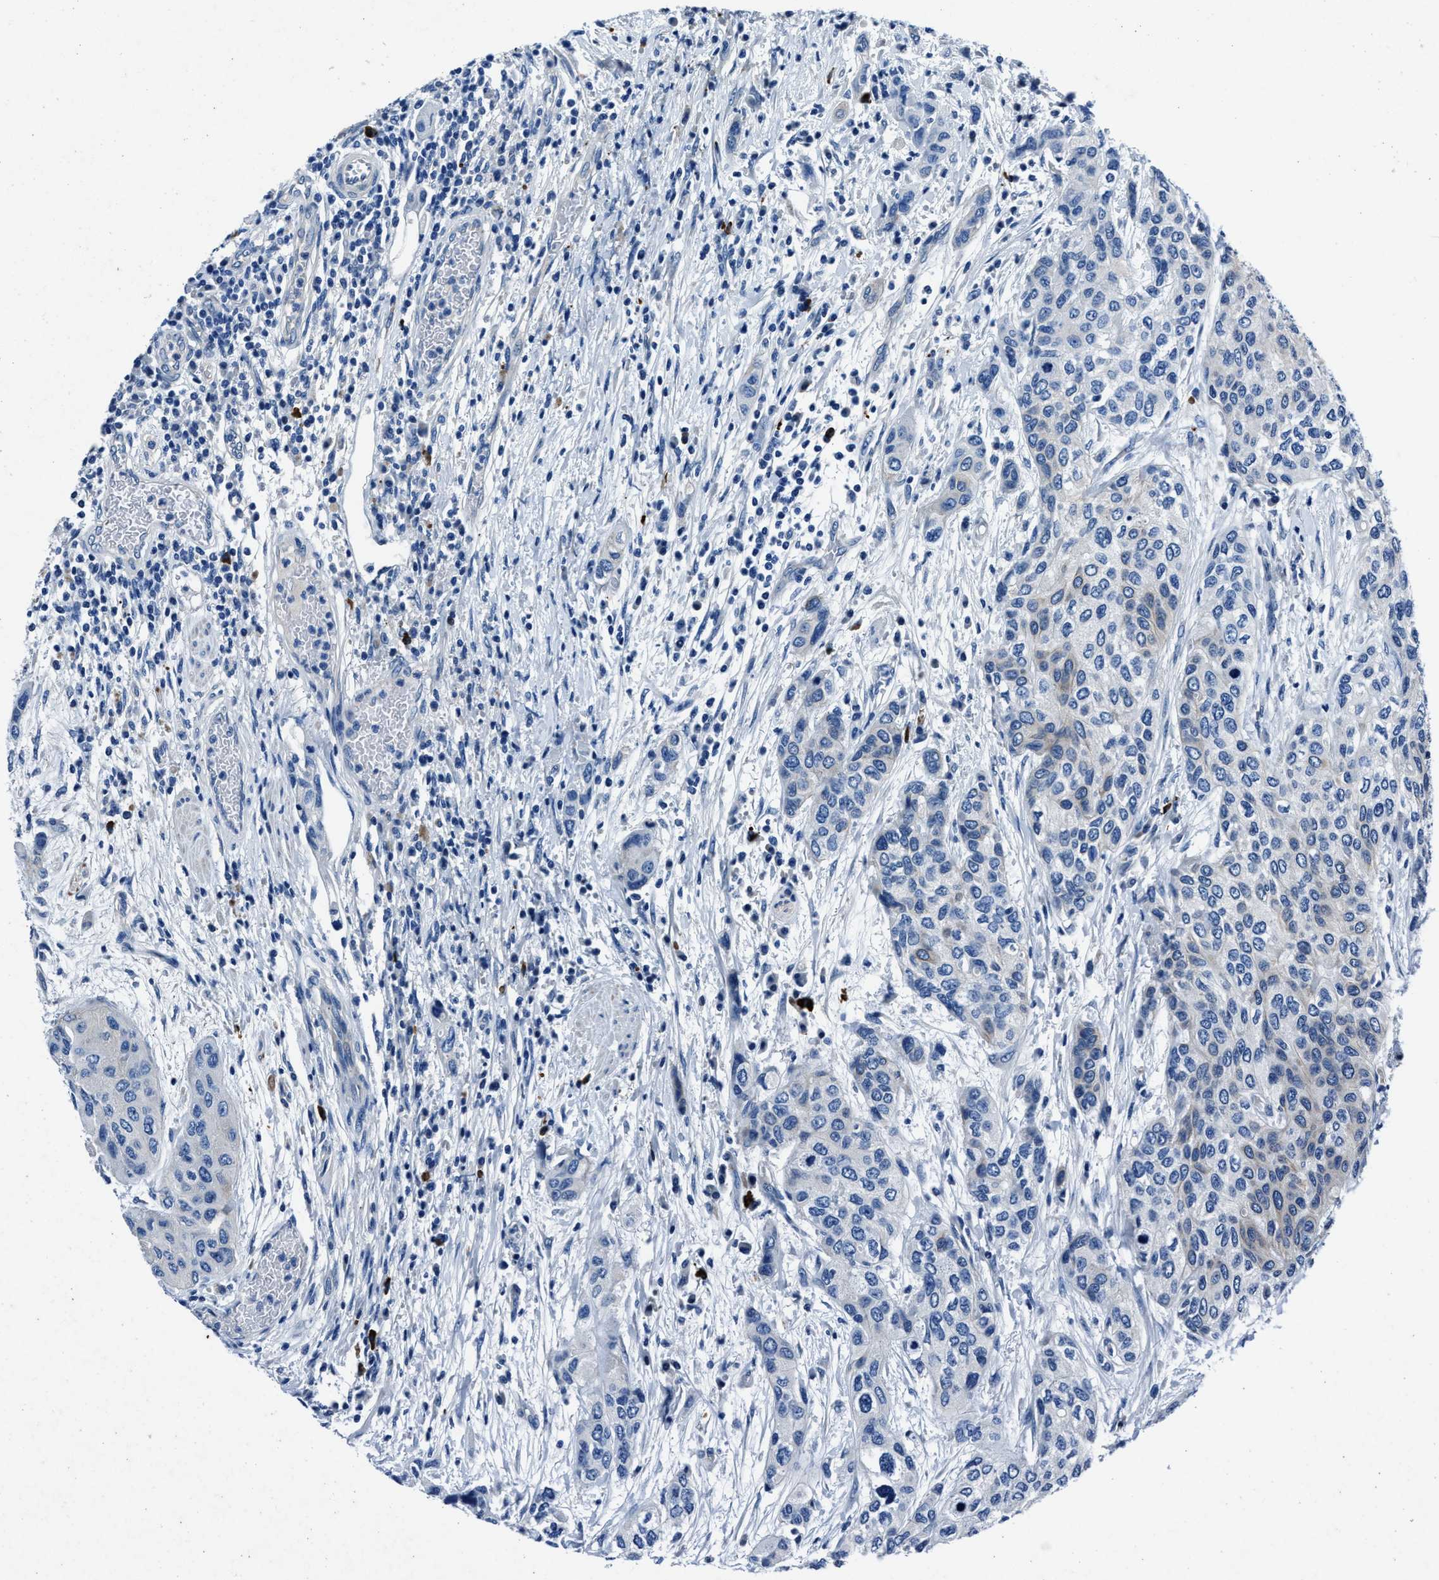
{"staining": {"intensity": "negative", "quantity": "none", "location": "none"}, "tissue": "urothelial cancer", "cell_type": "Tumor cells", "image_type": "cancer", "snomed": [{"axis": "morphology", "description": "Urothelial carcinoma, High grade"}, {"axis": "topography", "description": "Urinary bladder"}], "caption": "Immunohistochemistry micrograph of high-grade urothelial carcinoma stained for a protein (brown), which shows no expression in tumor cells.", "gene": "NACAD", "patient": {"sex": "female", "age": 56}}